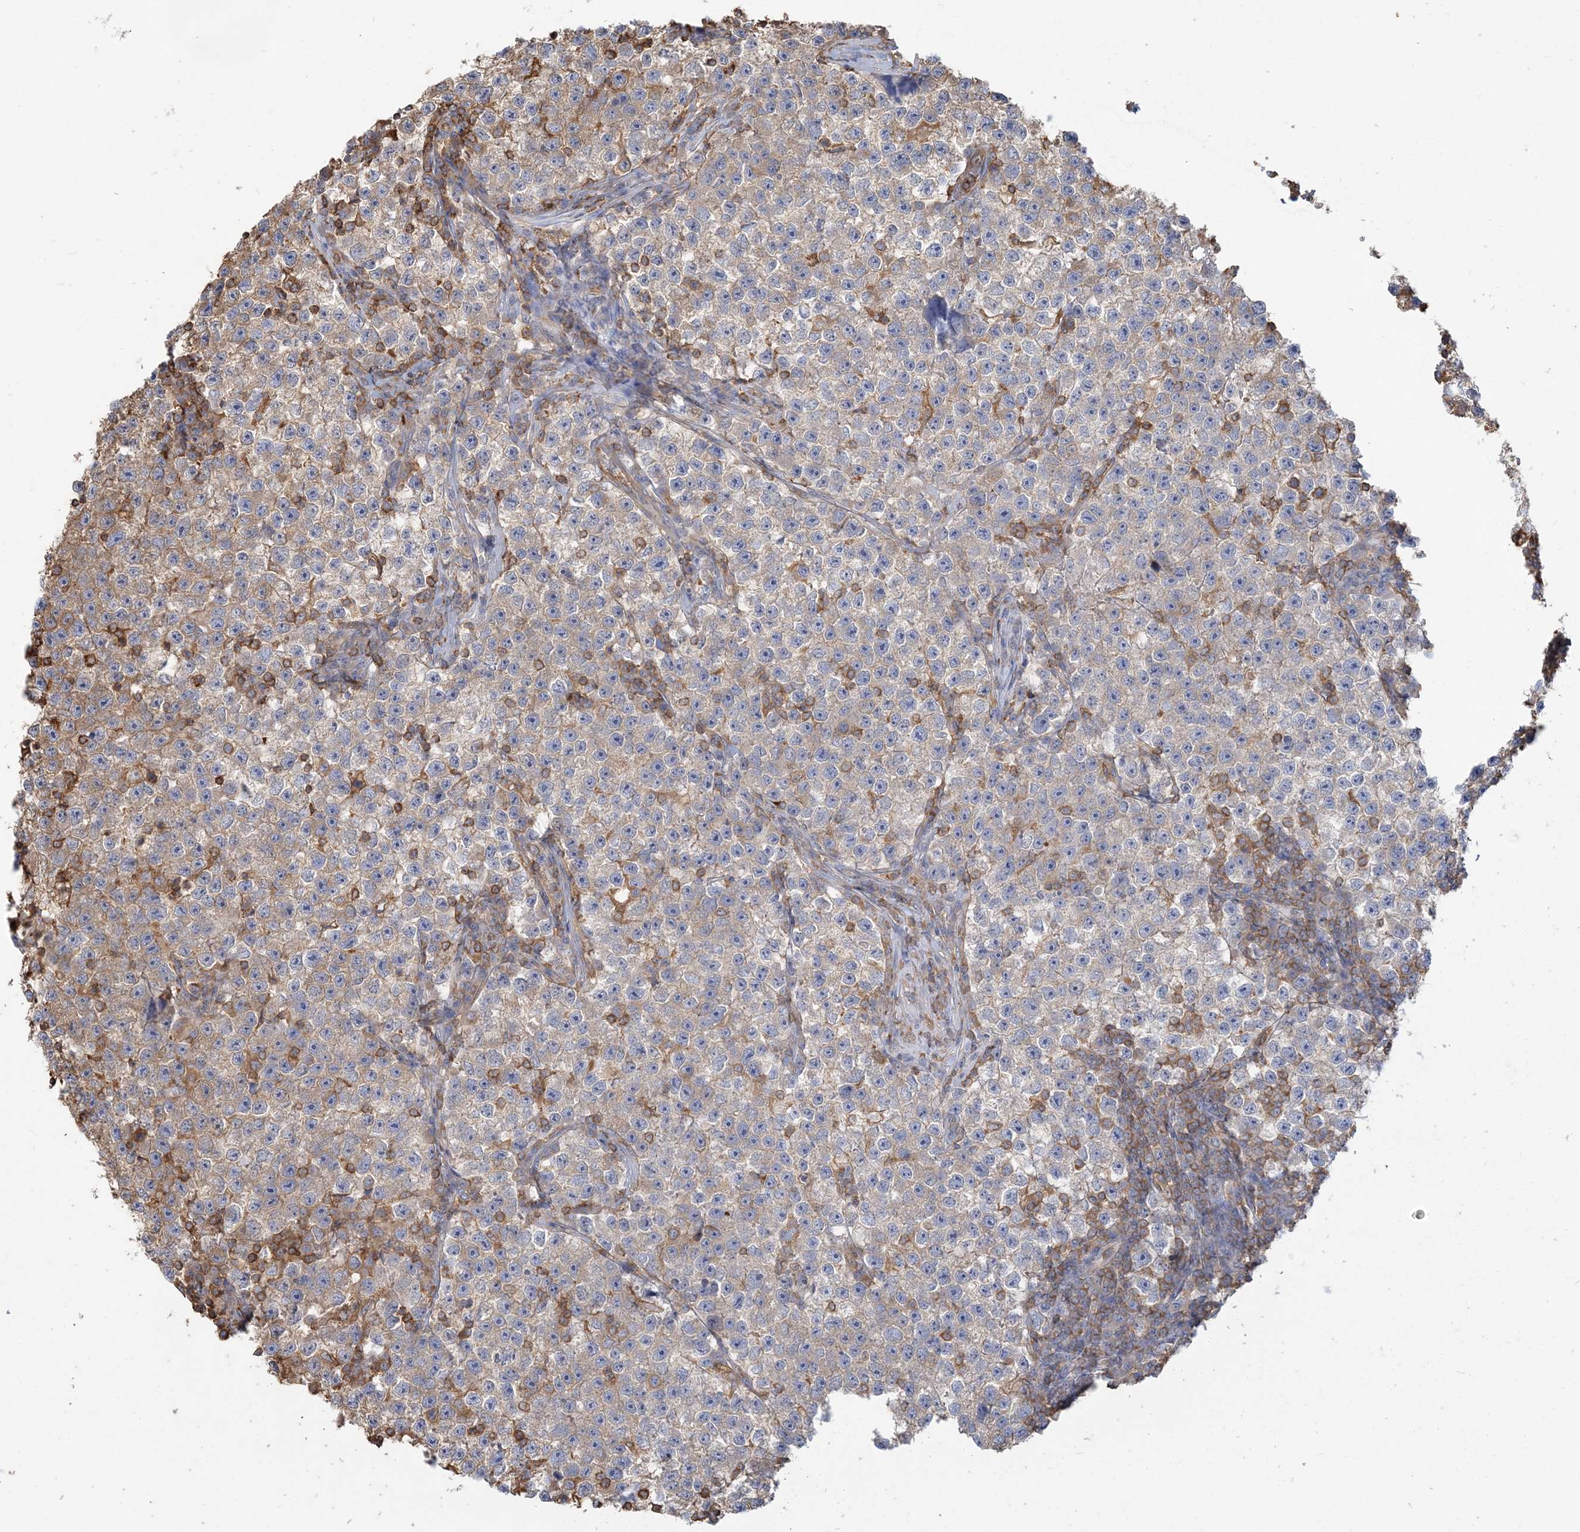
{"staining": {"intensity": "weak", "quantity": "25%-75%", "location": "cytoplasmic/membranous"}, "tissue": "testis cancer", "cell_type": "Tumor cells", "image_type": "cancer", "snomed": [{"axis": "morphology", "description": "Seminoma, NOS"}, {"axis": "topography", "description": "Testis"}], "caption": "Testis seminoma stained for a protein (brown) displays weak cytoplasmic/membranous positive expression in approximately 25%-75% of tumor cells.", "gene": "ANKS1A", "patient": {"sex": "male", "age": 22}}